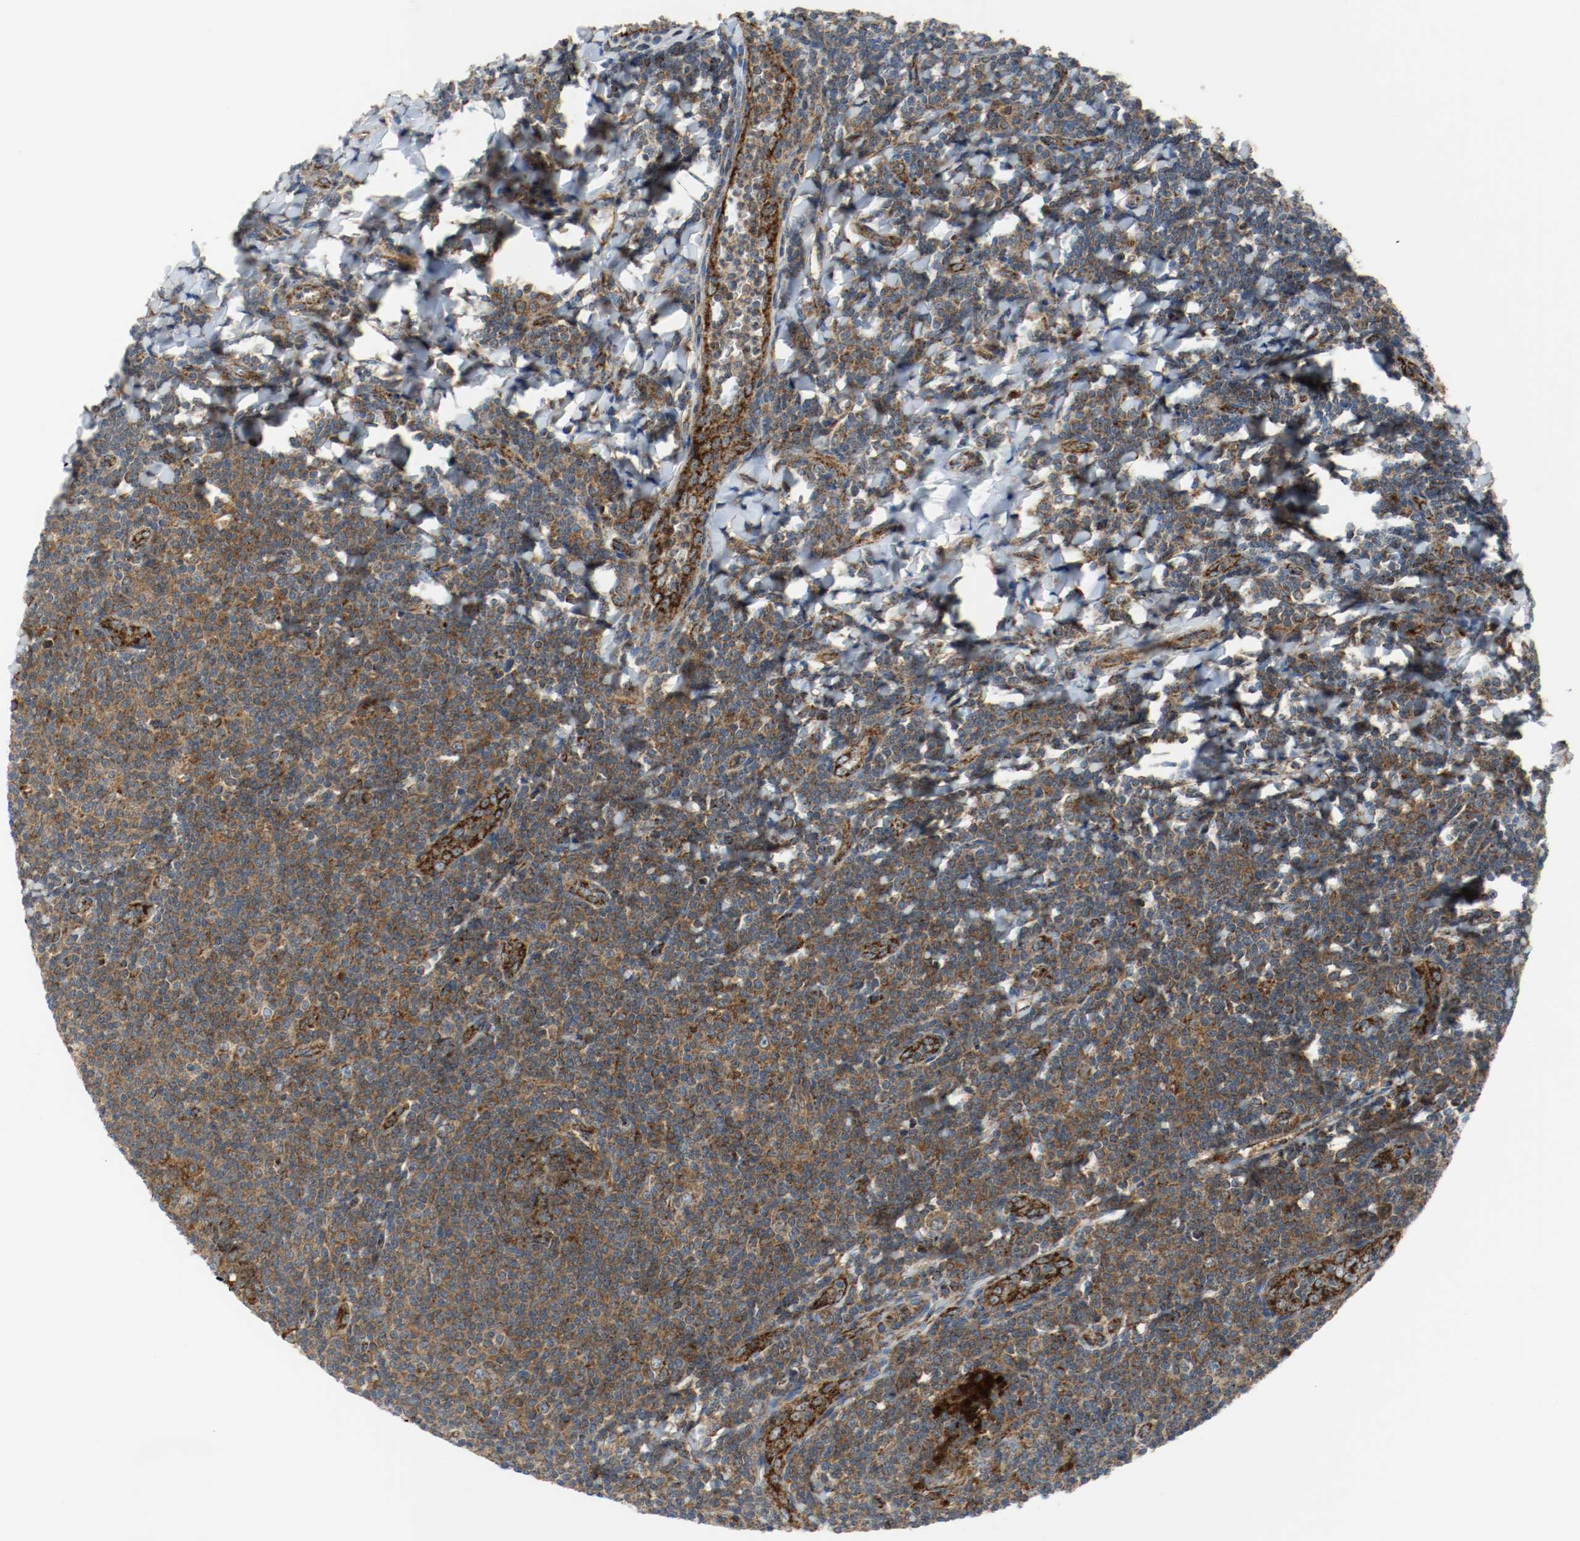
{"staining": {"intensity": "strong", "quantity": ">75%", "location": "cytoplasmic/membranous"}, "tissue": "tonsil", "cell_type": "Germinal center cells", "image_type": "normal", "snomed": [{"axis": "morphology", "description": "Normal tissue, NOS"}, {"axis": "topography", "description": "Tonsil"}], "caption": "DAB immunohistochemical staining of normal tonsil shows strong cytoplasmic/membranous protein expression in about >75% of germinal center cells.", "gene": "TXNRD1", "patient": {"sex": "male", "age": 31}}